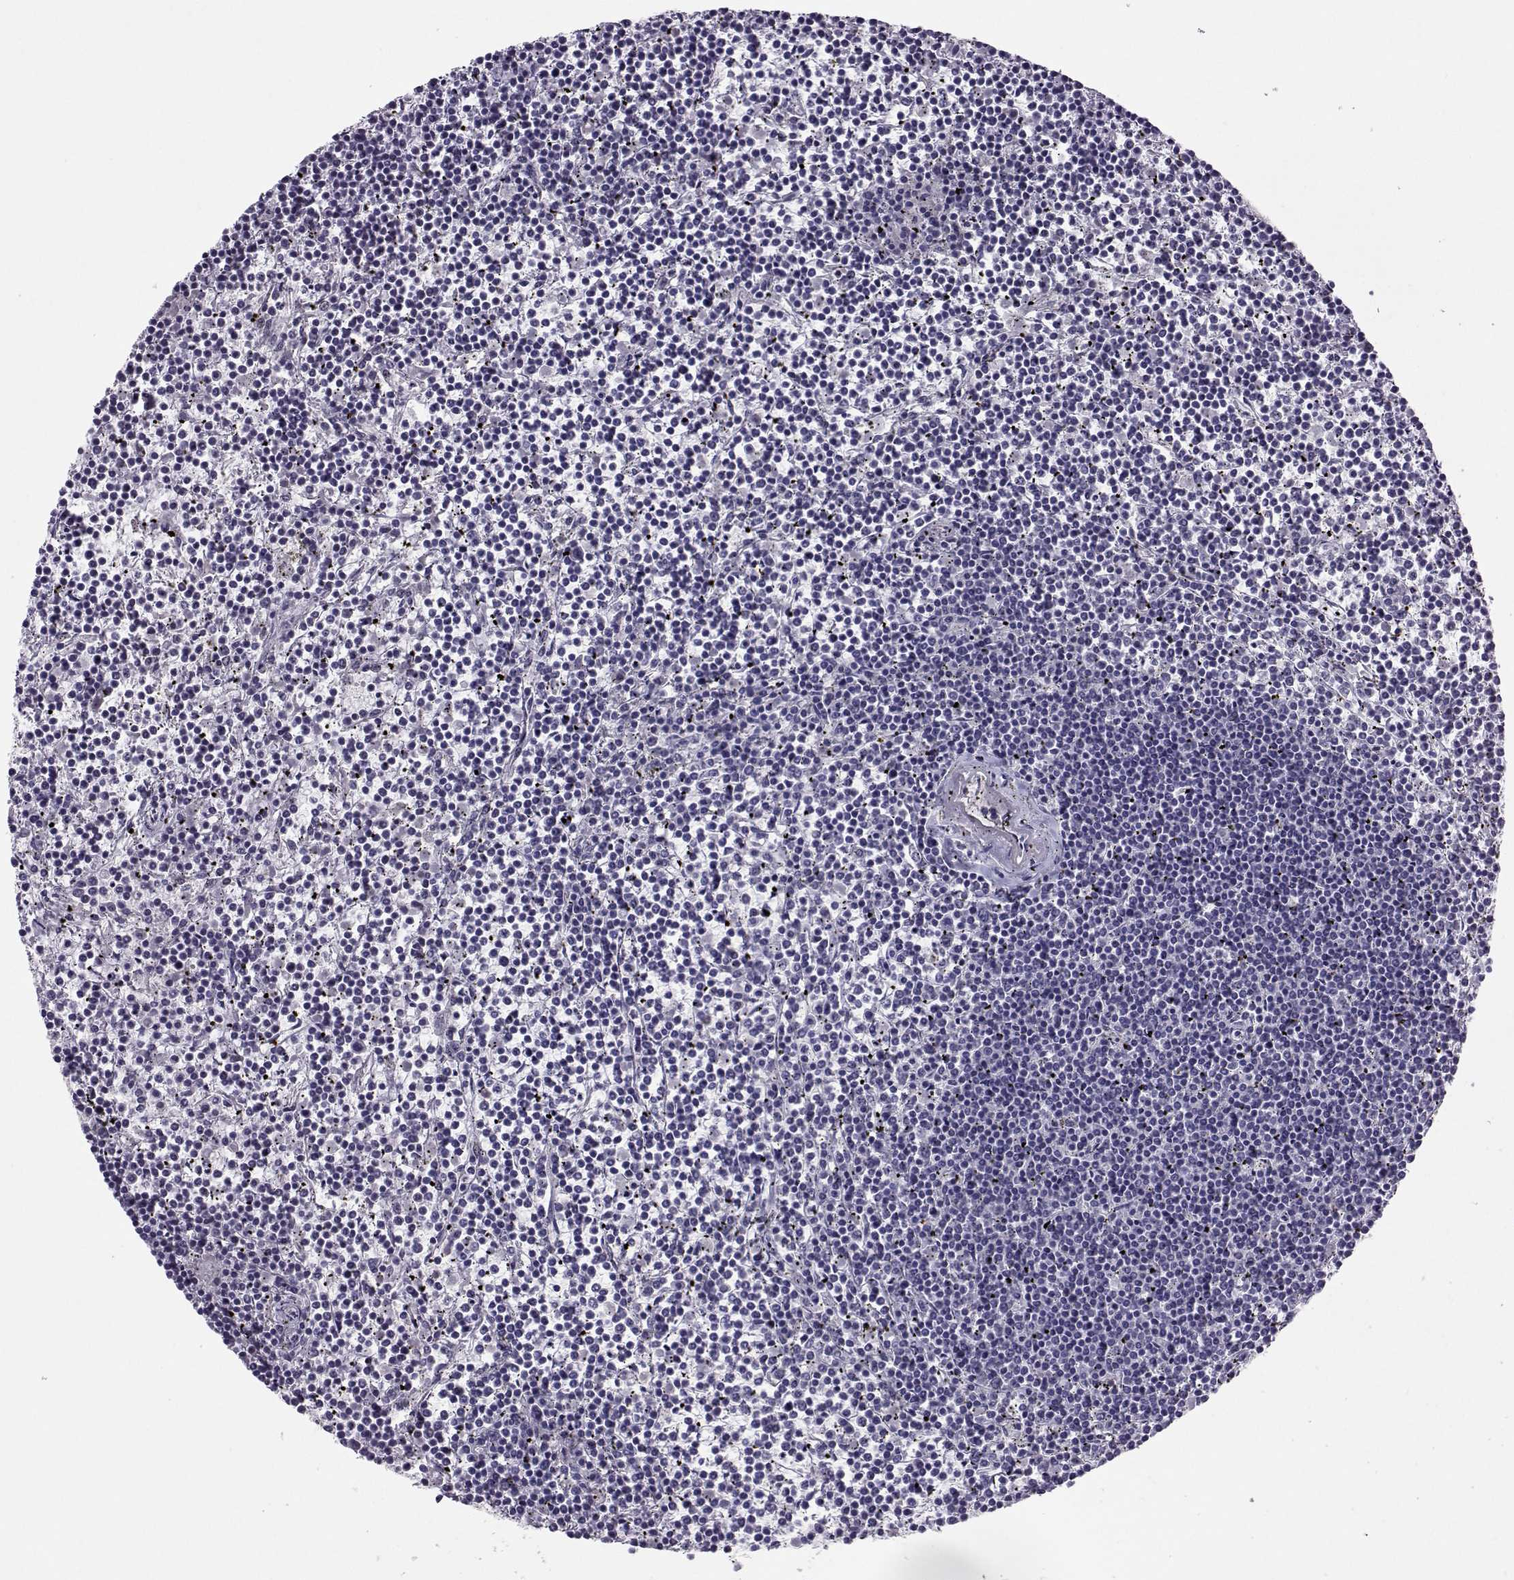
{"staining": {"intensity": "negative", "quantity": "none", "location": "none"}, "tissue": "lymphoma", "cell_type": "Tumor cells", "image_type": "cancer", "snomed": [{"axis": "morphology", "description": "Malignant lymphoma, non-Hodgkin's type, Low grade"}, {"axis": "topography", "description": "Spleen"}], "caption": "Tumor cells are negative for brown protein staining in low-grade malignant lymphoma, non-Hodgkin's type.", "gene": "ASRGL1", "patient": {"sex": "female", "age": 19}}